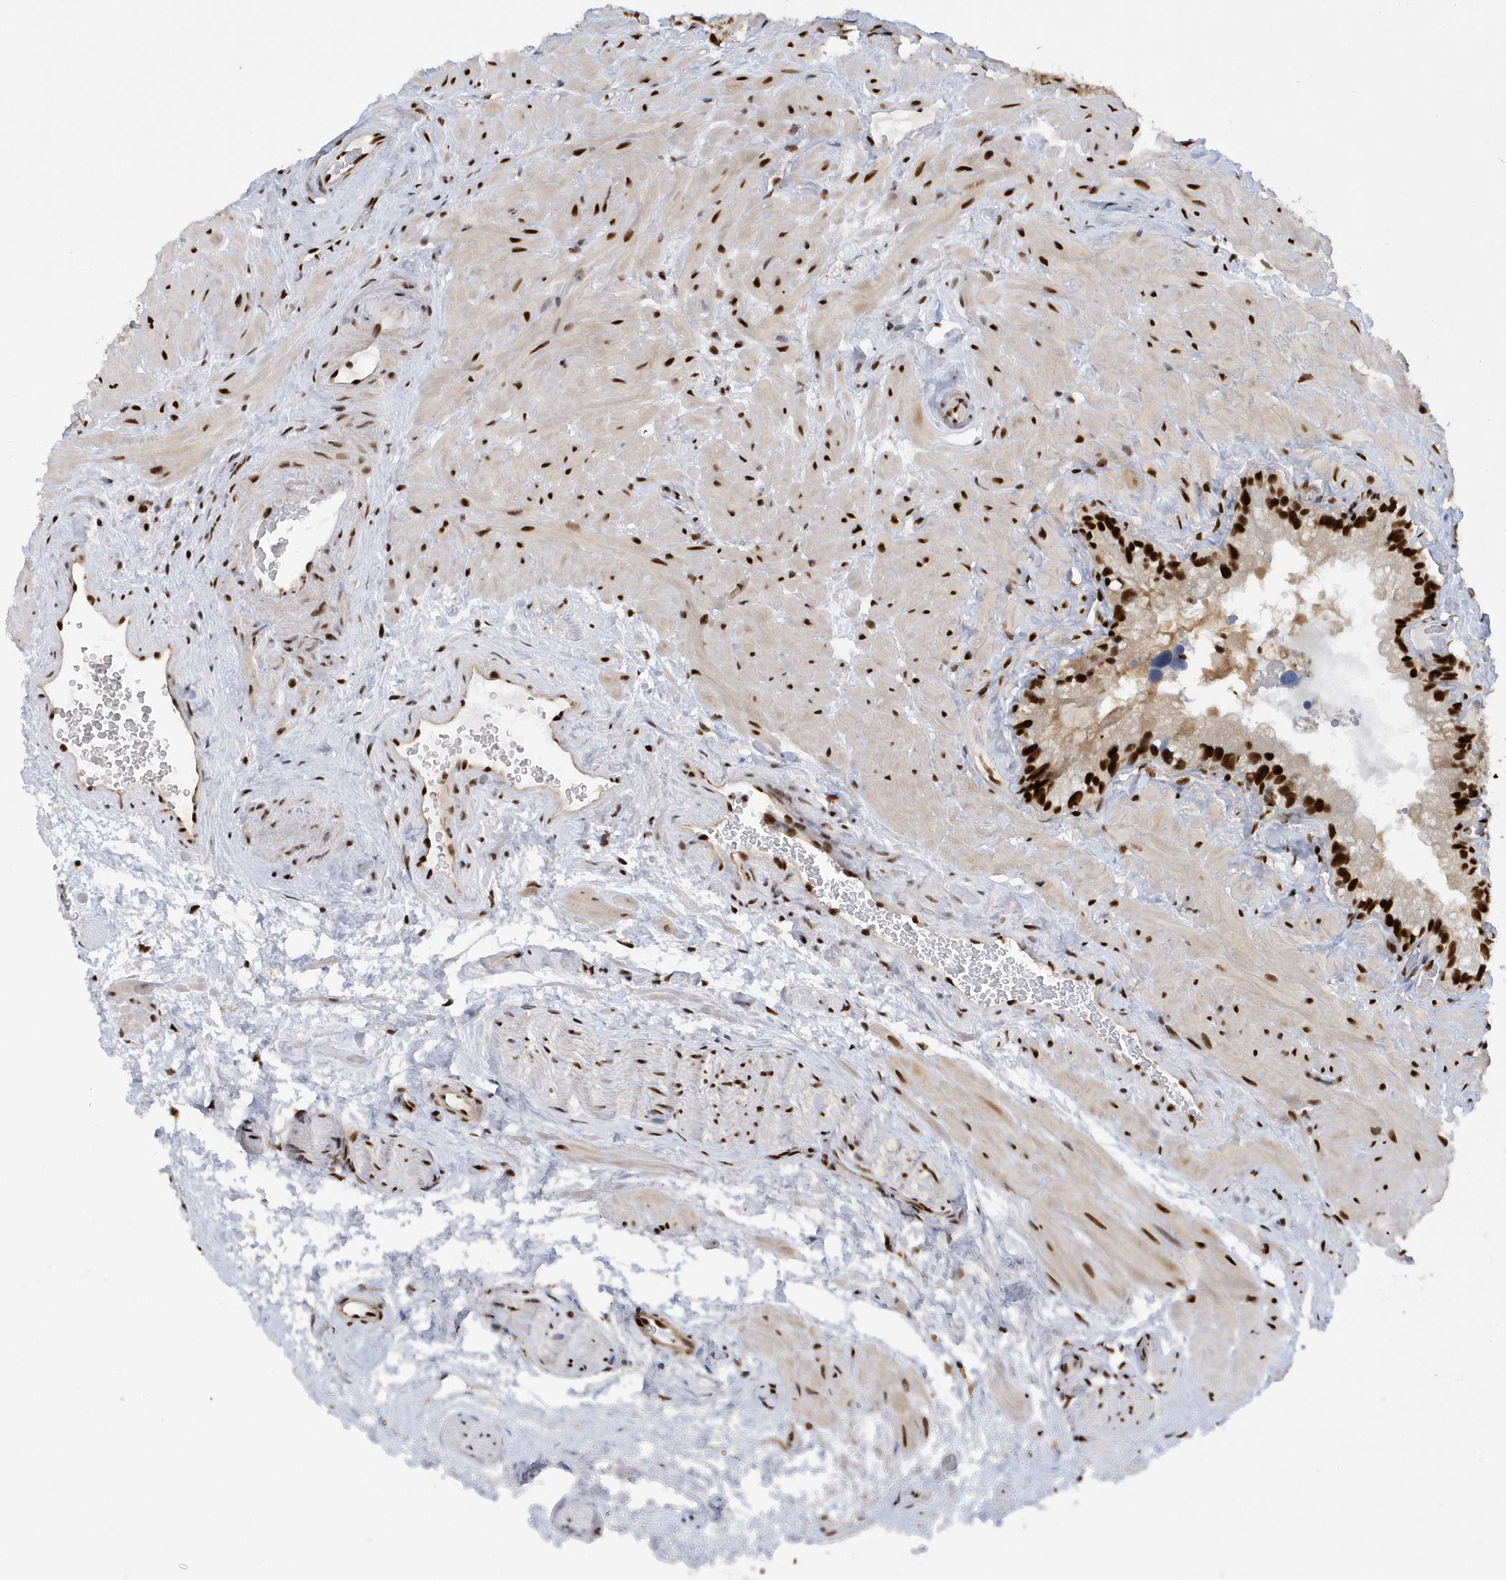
{"staining": {"intensity": "strong", "quantity": ">75%", "location": "nuclear"}, "tissue": "seminal vesicle", "cell_type": "Glandular cells", "image_type": "normal", "snomed": [{"axis": "morphology", "description": "Normal tissue, NOS"}, {"axis": "topography", "description": "Prostate"}, {"axis": "topography", "description": "Seminal veicle"}], "caption": "Immunohistochemistry (IHC) of benign seminal vesicle shows high levels of strong nuclear positivity in about >75% of glandular cells. The protein is shown in brown color, while the nuclei are stained blue.", "gene": "SEPHS1", "patient": {"sex": "male", "age": 68}}